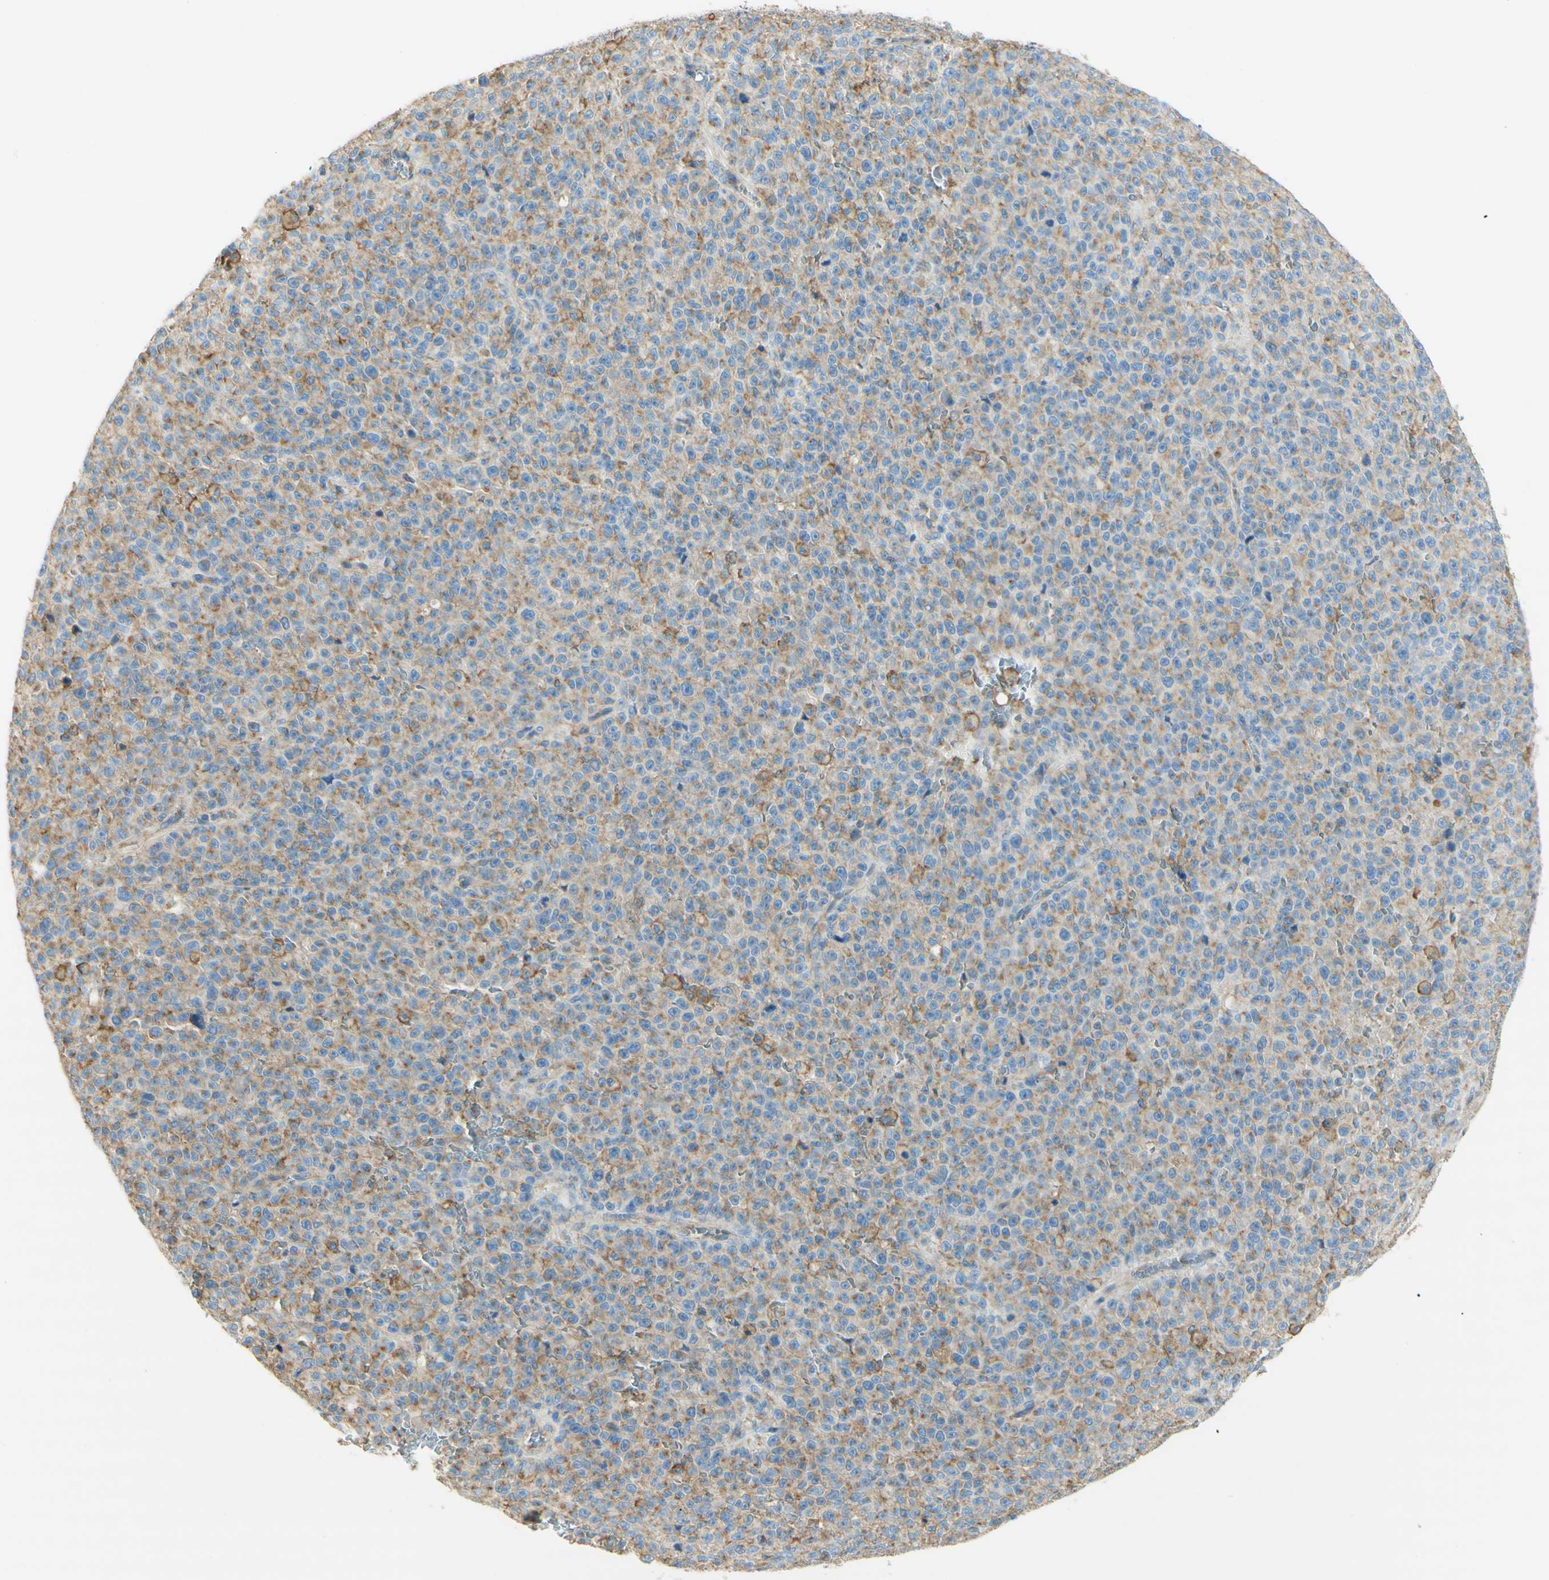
{"staining": {"intensity": "weak", "quantity": "25%-75%", "location": "cytoplasmic/membranous"}, "tissue": "melanoma", "cell_type": "Tumor cells", "image_type": "cancer", "snomed": [{"axis": "morphology", "description": "Malignant melanoma, NOS"}, {"axis": "topography", "description": "Skin"}], "caption": "The image displays immunohistochemical staining of malignant melanoma. There is weak cytoplasmic/membranous staining is seen in approximately 25%-75% of tumor cells.", "gene": "CLTC", "patient": {"sex": "female", "age": 82}}